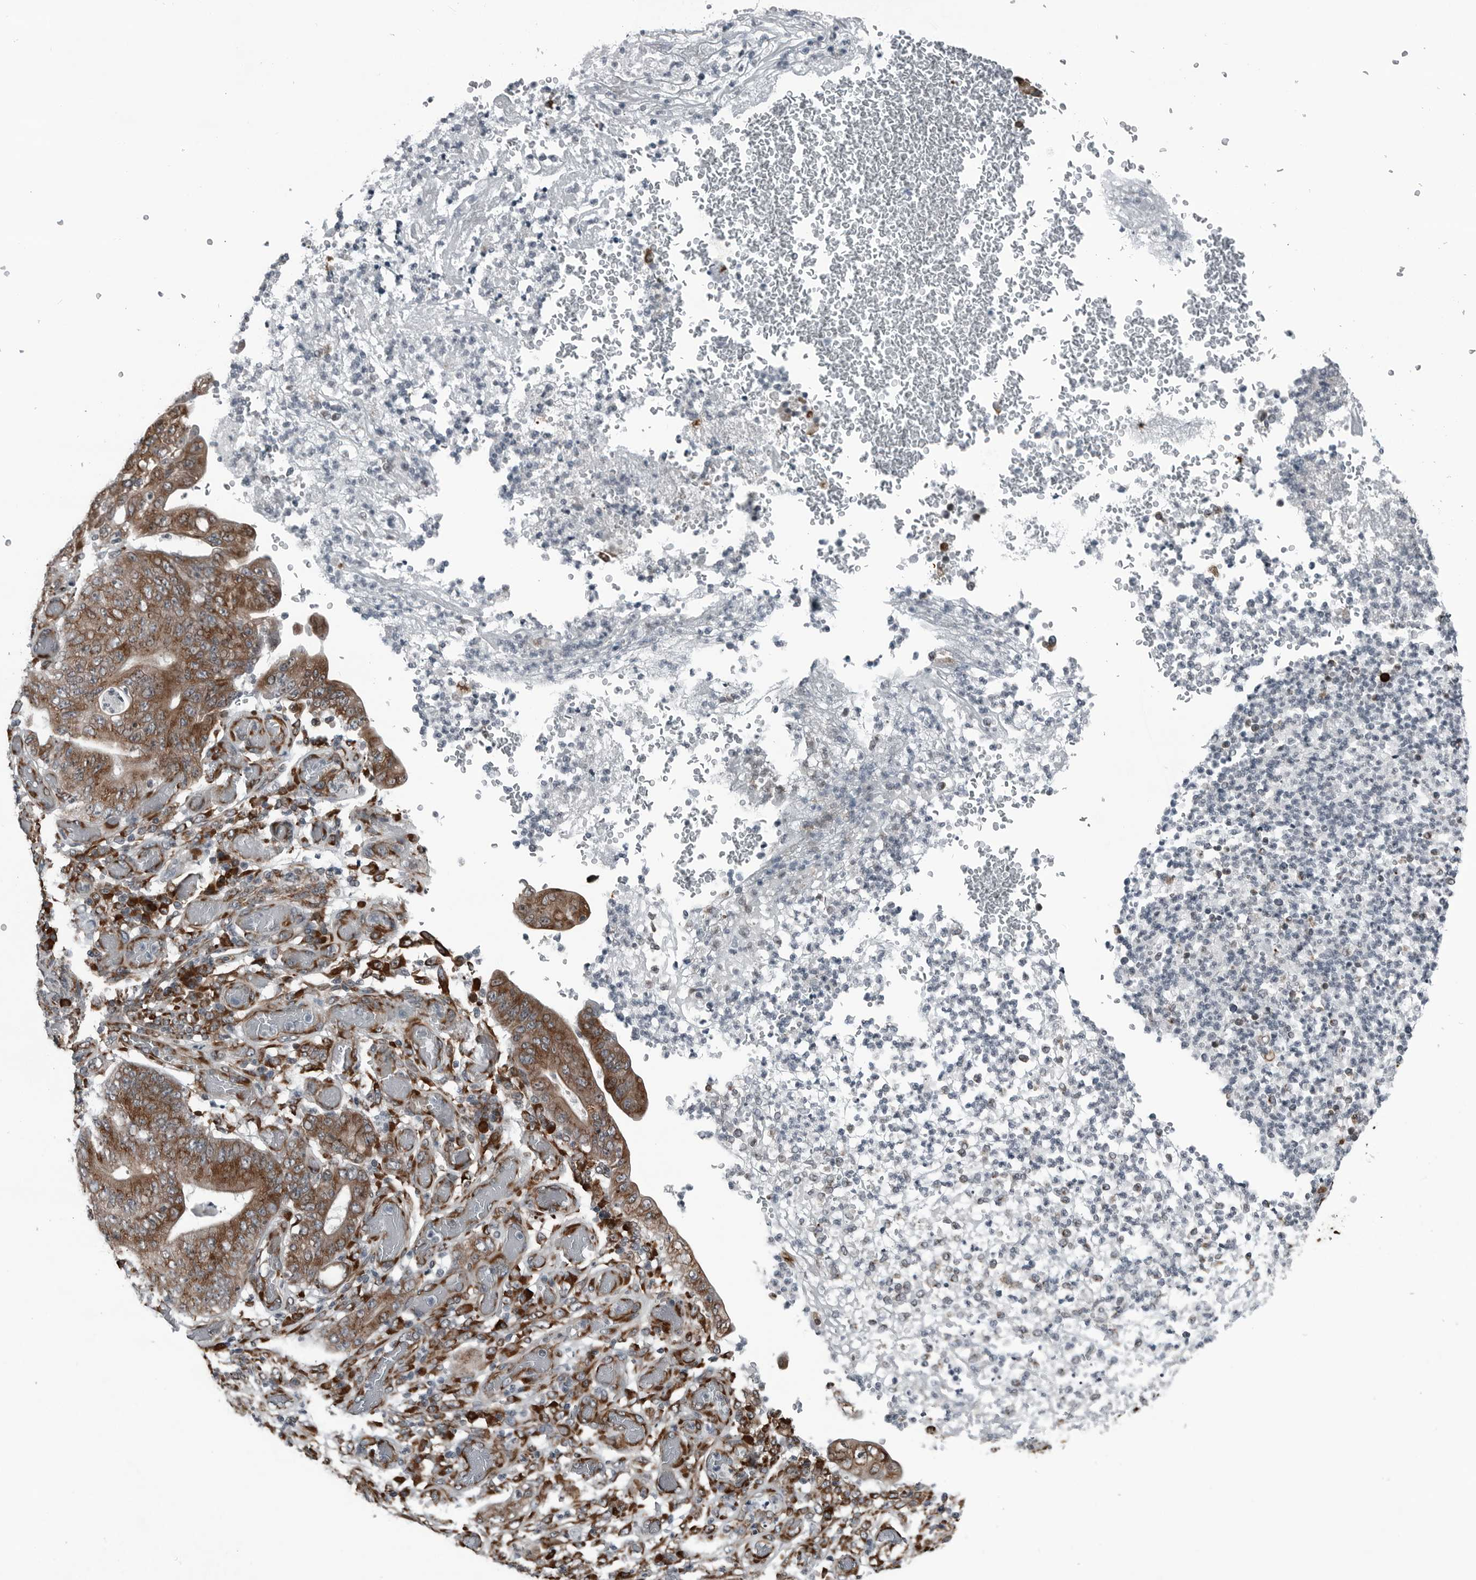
{"staining": {"intensity": "moderate", "quantity": ">75%", "location": "cytoplasmic/membranous"}, "tissue": "stomach cancer", "cell_type": "Tumor cells", "image_type": "cancer", "snomed": [{"axis": "morphology", "description": "Adenocarcinoma, NOS"}, {"axis": "topography", "description": "Stomach"}], "caption": "There is medium levels of moderate cytoplasmic/membranous positivity in tumor cells of stomach cancer (adenocarcinoma), as demonstrated by immunohistochemical staining (brown color).", "gene": "CEP85", "patient": {"sex": "female", "age": 73}}